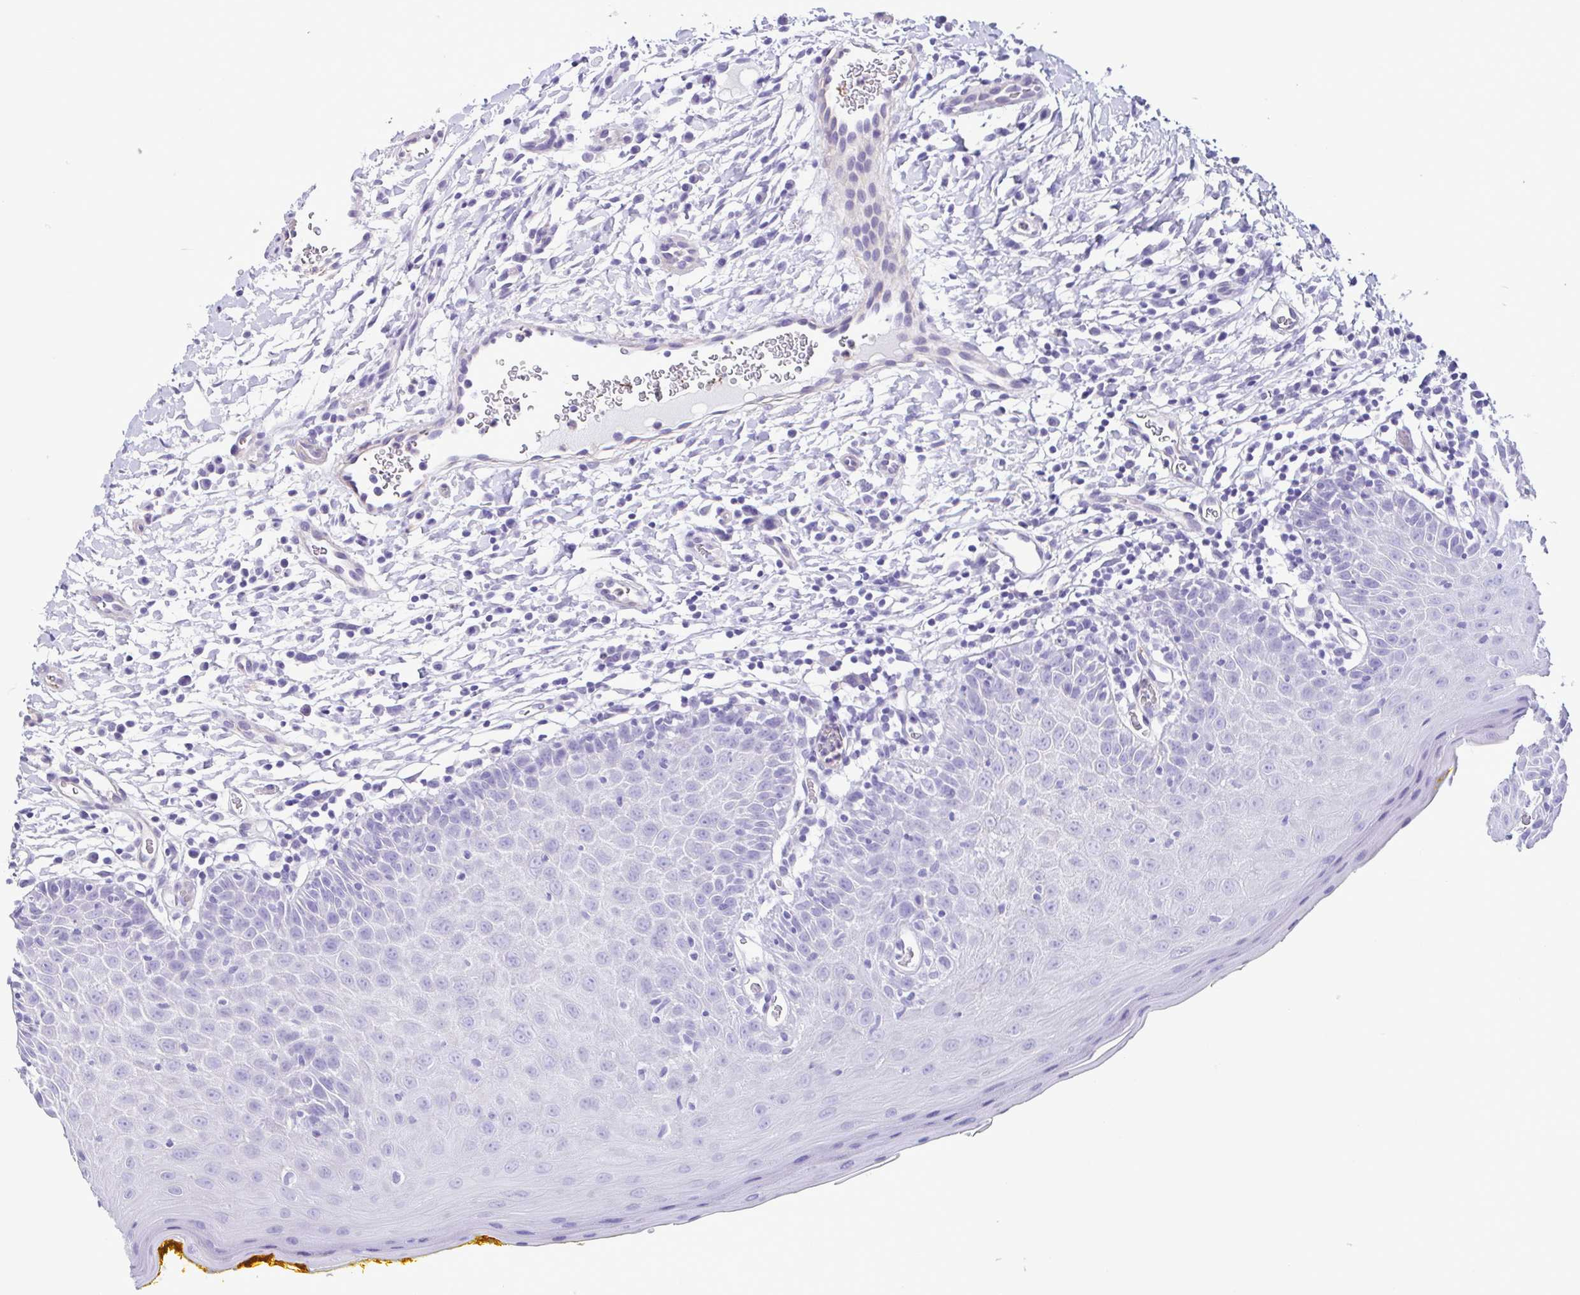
{"staining": {"intensity": "negative", "quantity": "none", "location": "none"}, "tissue": "oral mucosa", "cell_type": "Squamous epithelial cells", "image_type": "normal", "snomed": [{"axis": "morphology", "description": "Normal tissue, NOS"}, {"axis": "topography", "description": "Oral tissue"}, {"axis": "topography", "description": "Tounge, NOS"}], "caption": "Oral mucosa was stained to show a protein in brown. There is no significant expression in squamous epithelial cells. (DAB immunohistochemistry with hematoxylin counter stain).", "gene": "CYP11B1", "patient": {"sex": "female", "age": 58}}